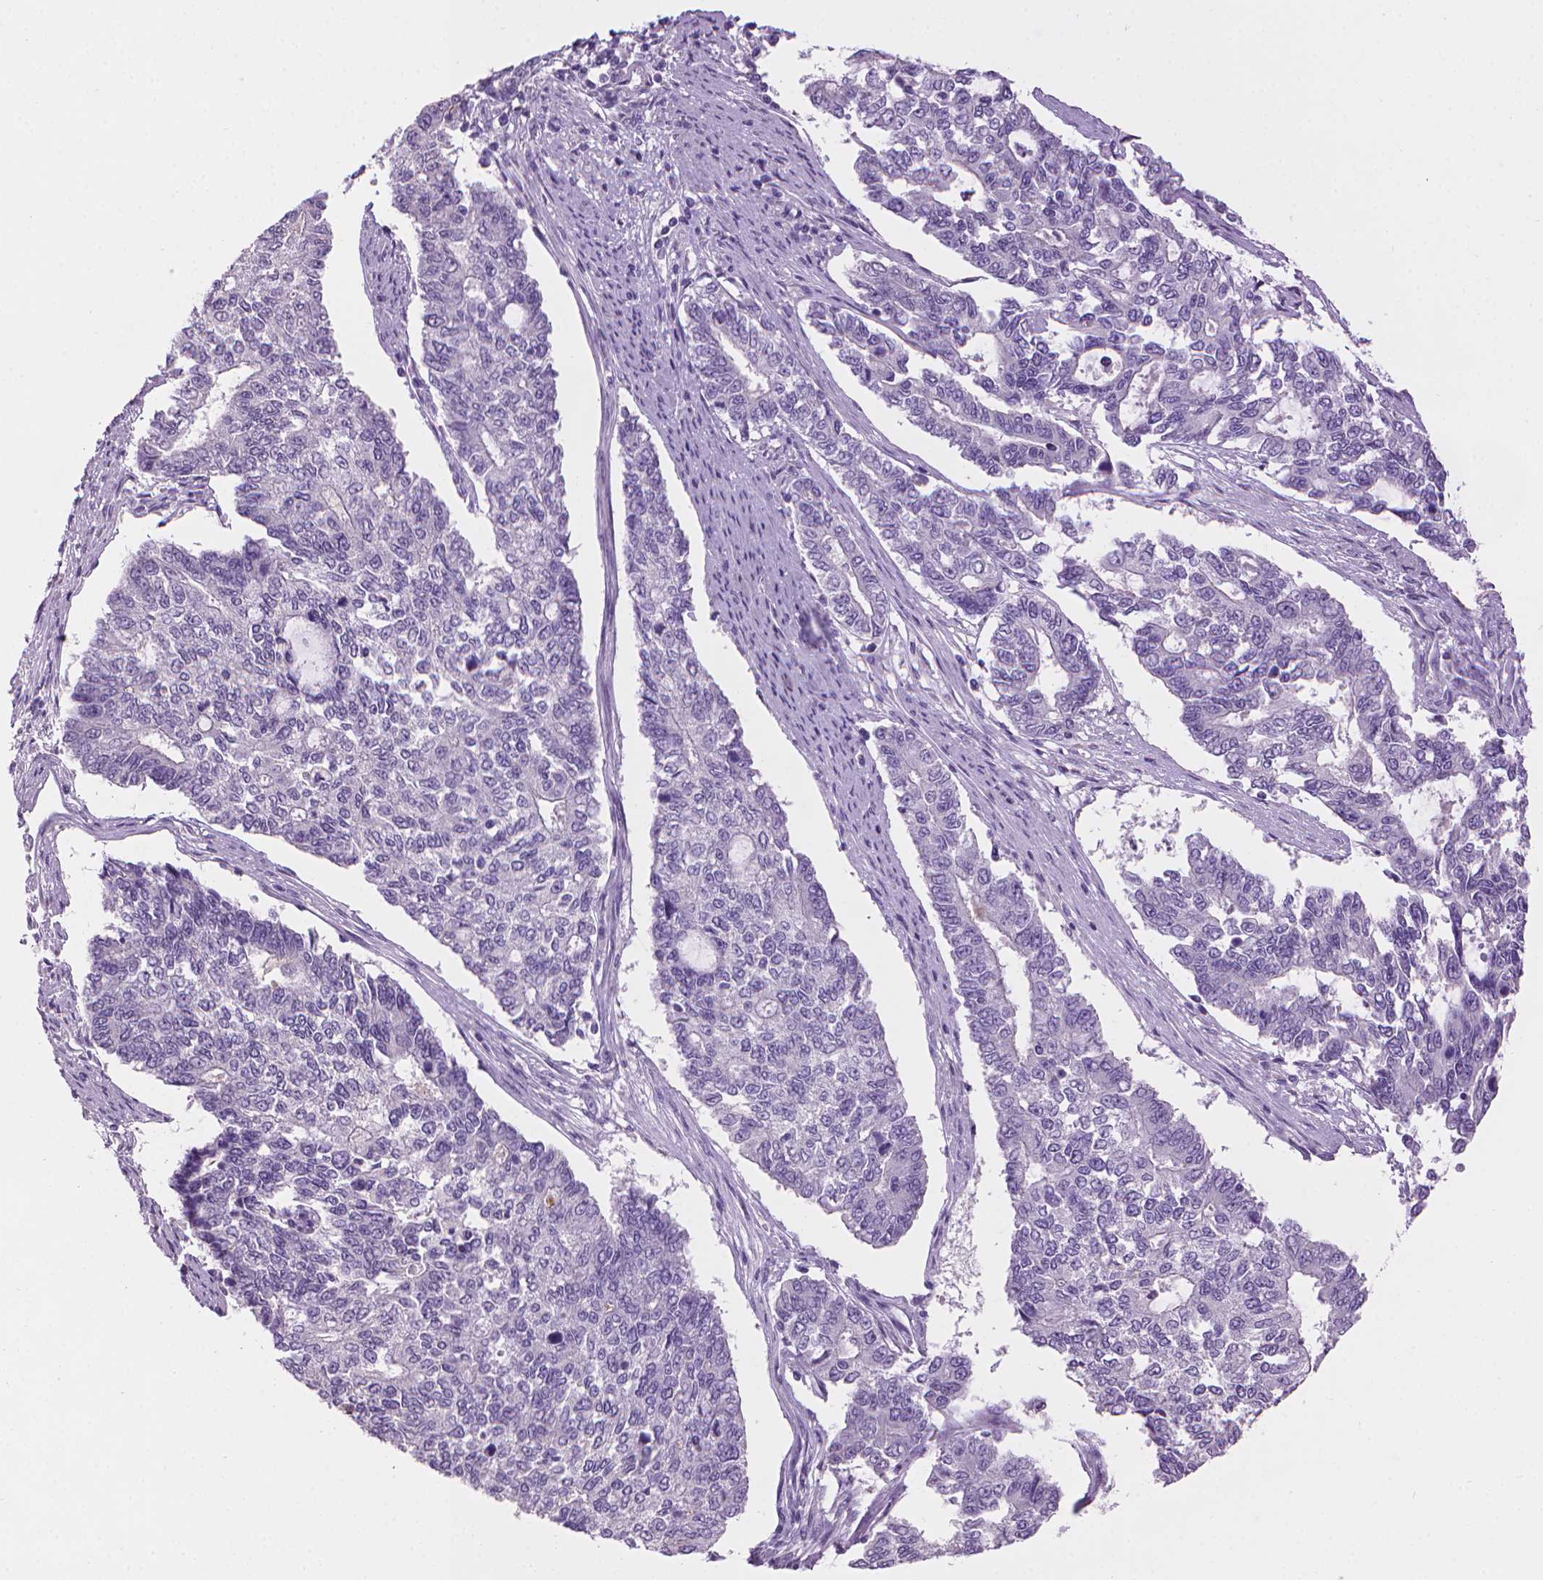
{"staining": {"intensity": "negative", "quantity": "none", "location": "none"}, "tissue": "endometrial cancer", "cell_type": "Tumor cells", "image_type": "cancer", "snomed": [{"axis": "morphology", "description": "Adenocarcinoma, NOS"}, {"axis": "topography", "description": "Uterus"}], "caption": "The photomicrograph shows no significant staining in tumor cells of endometrial cancer (adenocarcinoma).", "gene": "MLANA", "patient": {"sex": "female", "age": 59}}